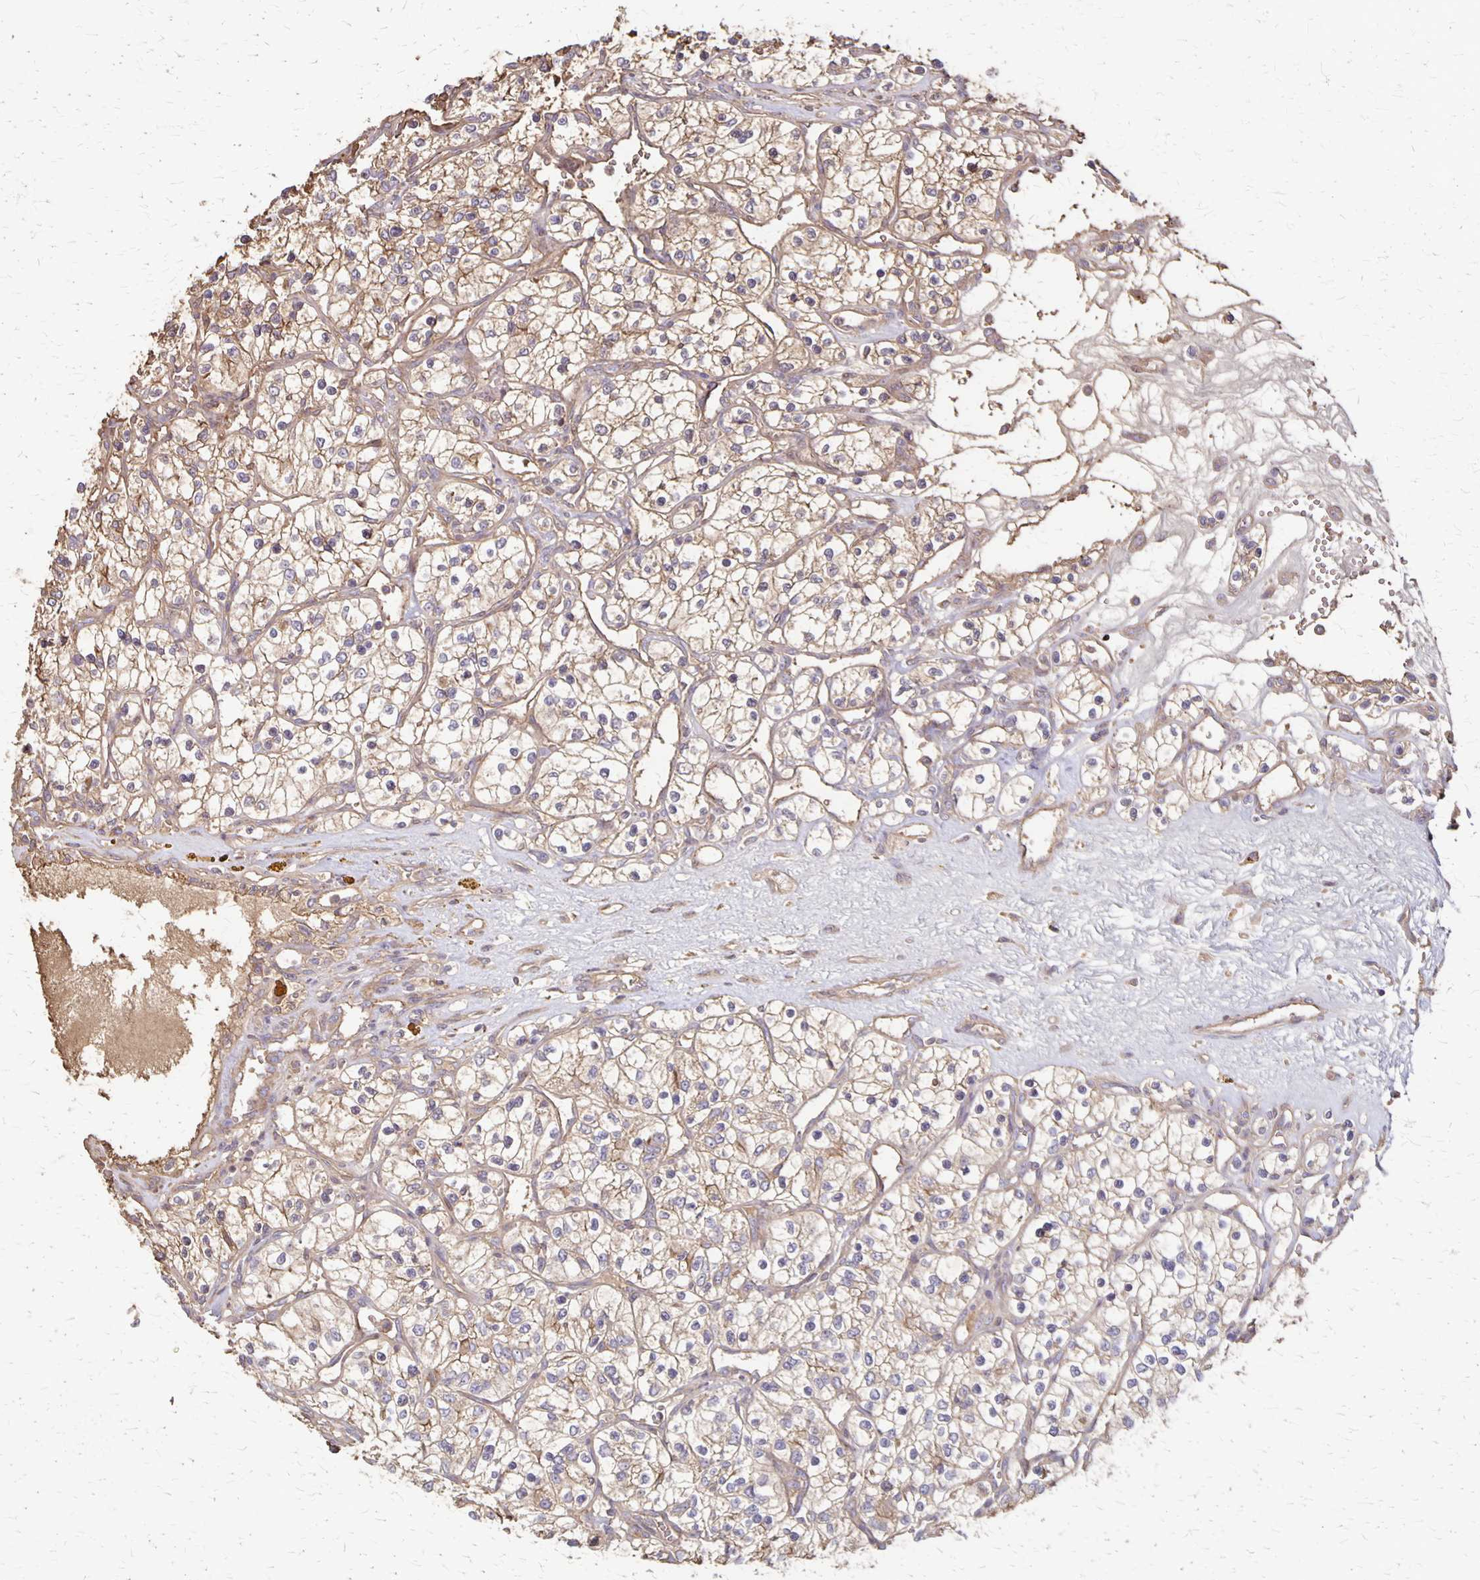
{"staining": {"intensity": "weak", "quantity": ">75%", "location": "cytoplasmic/membranous"}, "tissue": "renal cancer", "cell_type": "Tumor cells", "image_type": "cancer", "snomed": [{"axis": "morphology", "description": "Adenocarcinoma, NOS"}, {"axis": "topography", "description": "Kidney"}], "caption": "Protein analysis of renal cancer (adenocarcinoma) tissue demonstrates weak cytoplasmic/membranous expression in approximately >75% of tumor cells.", "gene": "PROM2", "patient": {"sex": "female", "age": 69}}